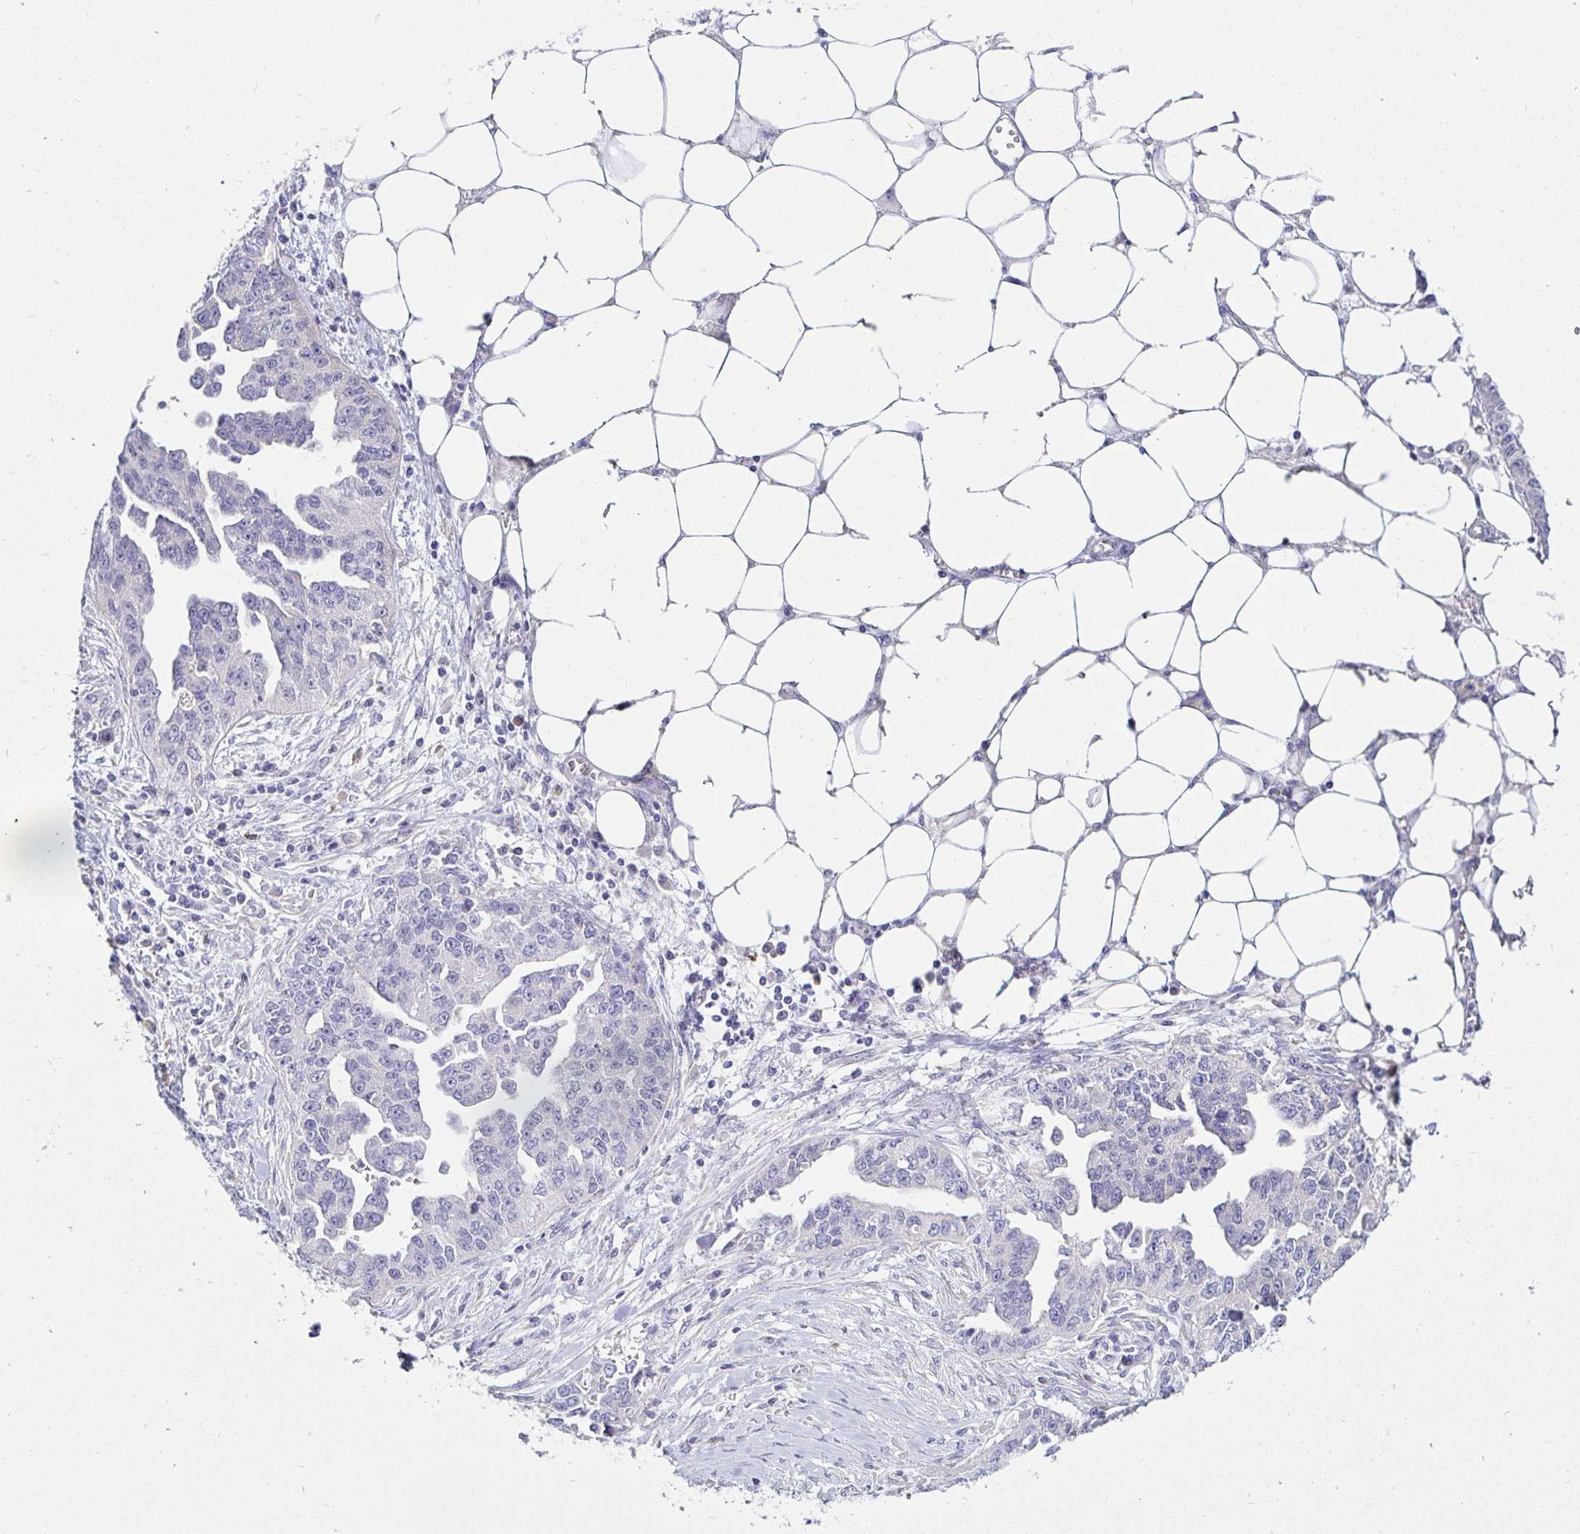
{"staining": {"intensity": "negative", "quantity": "none", "location": "none"}, "tissue": "ovarian cancer", "cell_type": "Tumor cells", "image_type": "cancer", "snomed": [{"axis": "morphology", "description": "Cystadenocarcinoma, serous, NOS"}, {"axis": "topography", "description": "Ovary"}], "caption": "The micrograph exhibits no significant staining in tumor cells of serous cystadenocarcinoma (ovarian).", "gene": "C4orf17", "patient": {"sex": "female", "age": 75}}